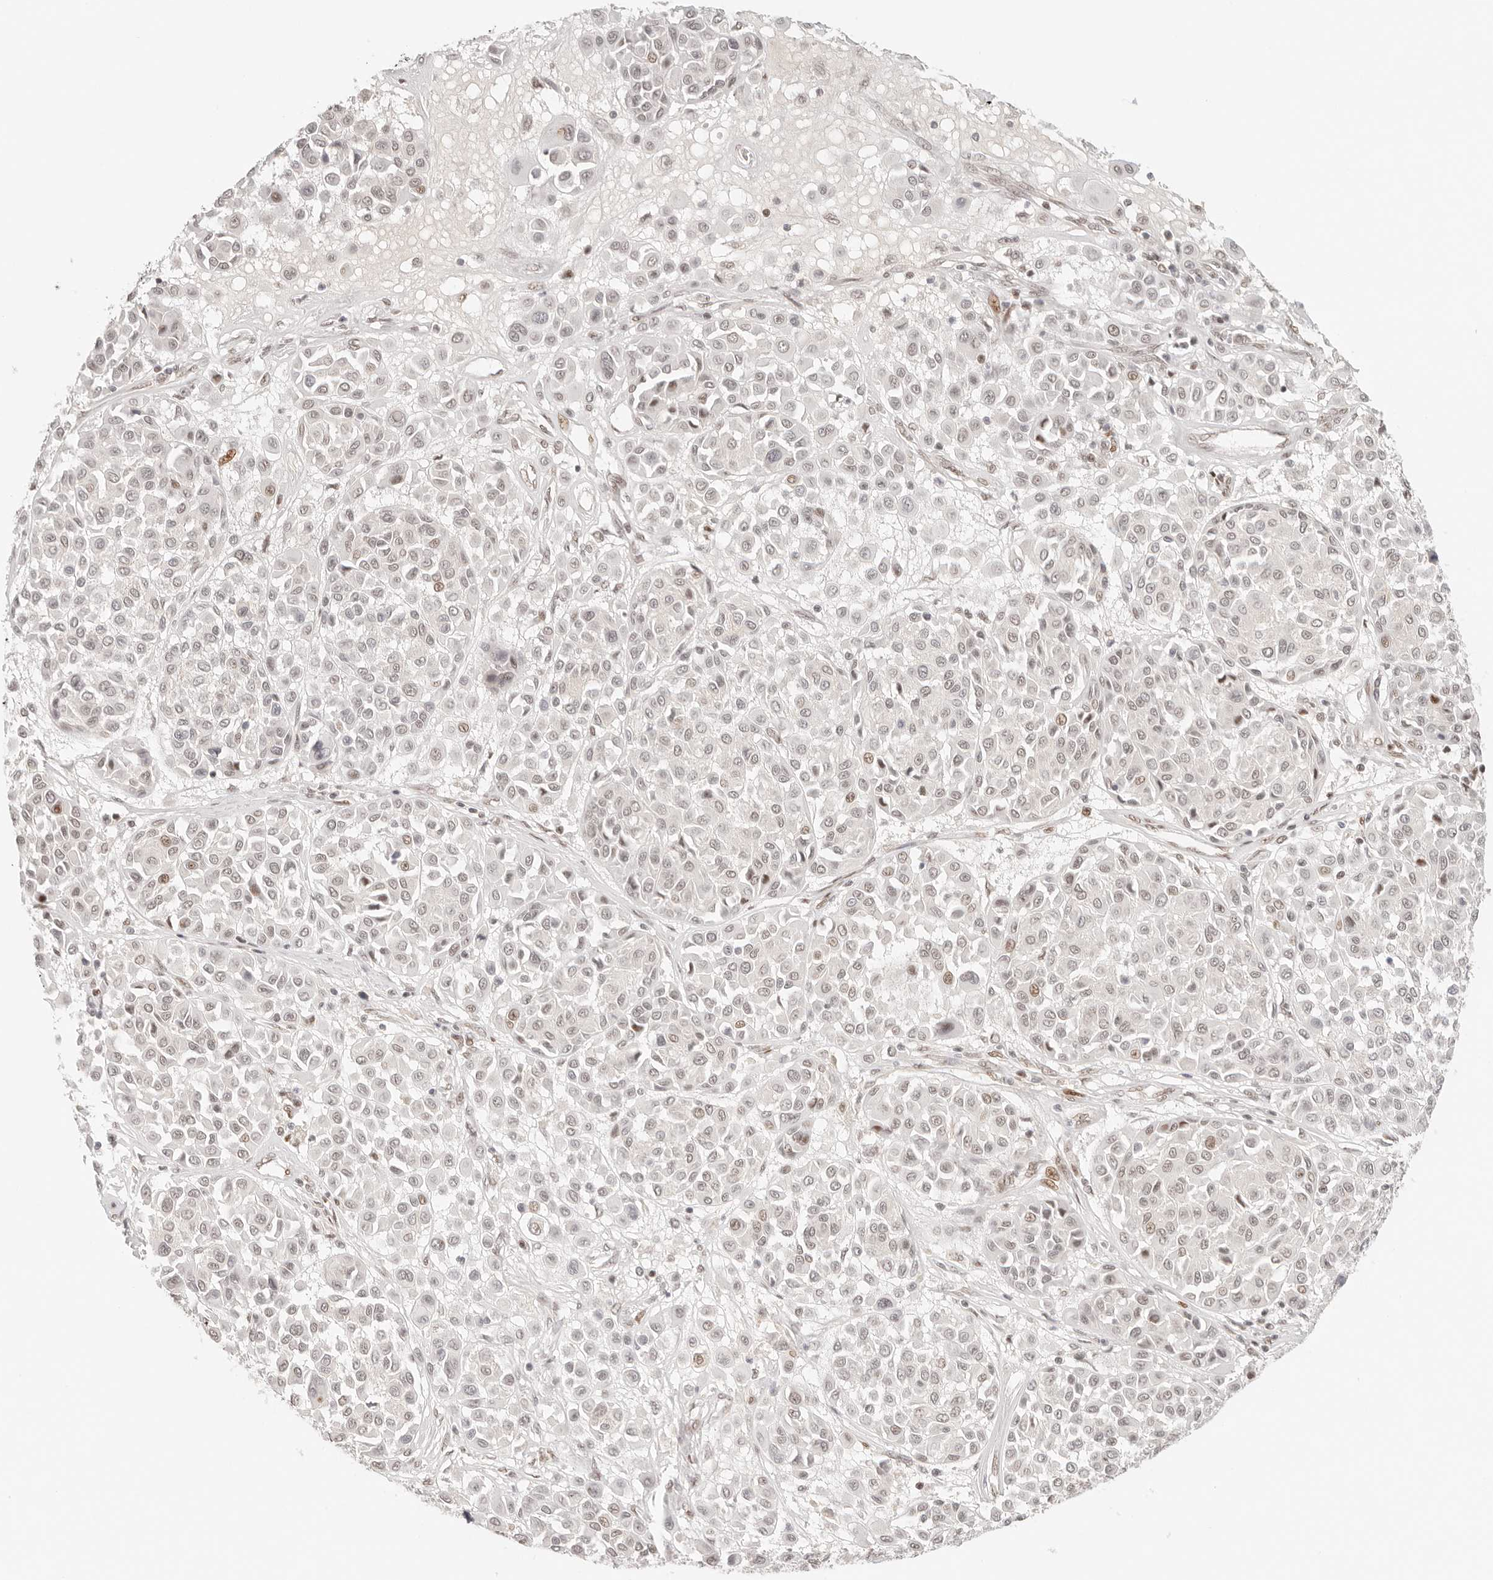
{"staining": {"intensity": "weak", "quantity": "<25%", "location": "nuclear"}, "tissue": "melanoma", "cell_type": "Tumor cells", "image_type": "cancer", "snomed": [{"axis": "morphology", "description": "Malignant melanoma, Metastatic site"}, {"axis": "topography", "description": "Soft tissue"}], "caption": "Immunohistochemistry micrograph of neoplastic tissue: malignant melanoma (metastatic site) stained with DAB shows no significant protein expression in tumor cells.", "gene": "HOXC5", "patient": {"sex": "male", "age": 41}}